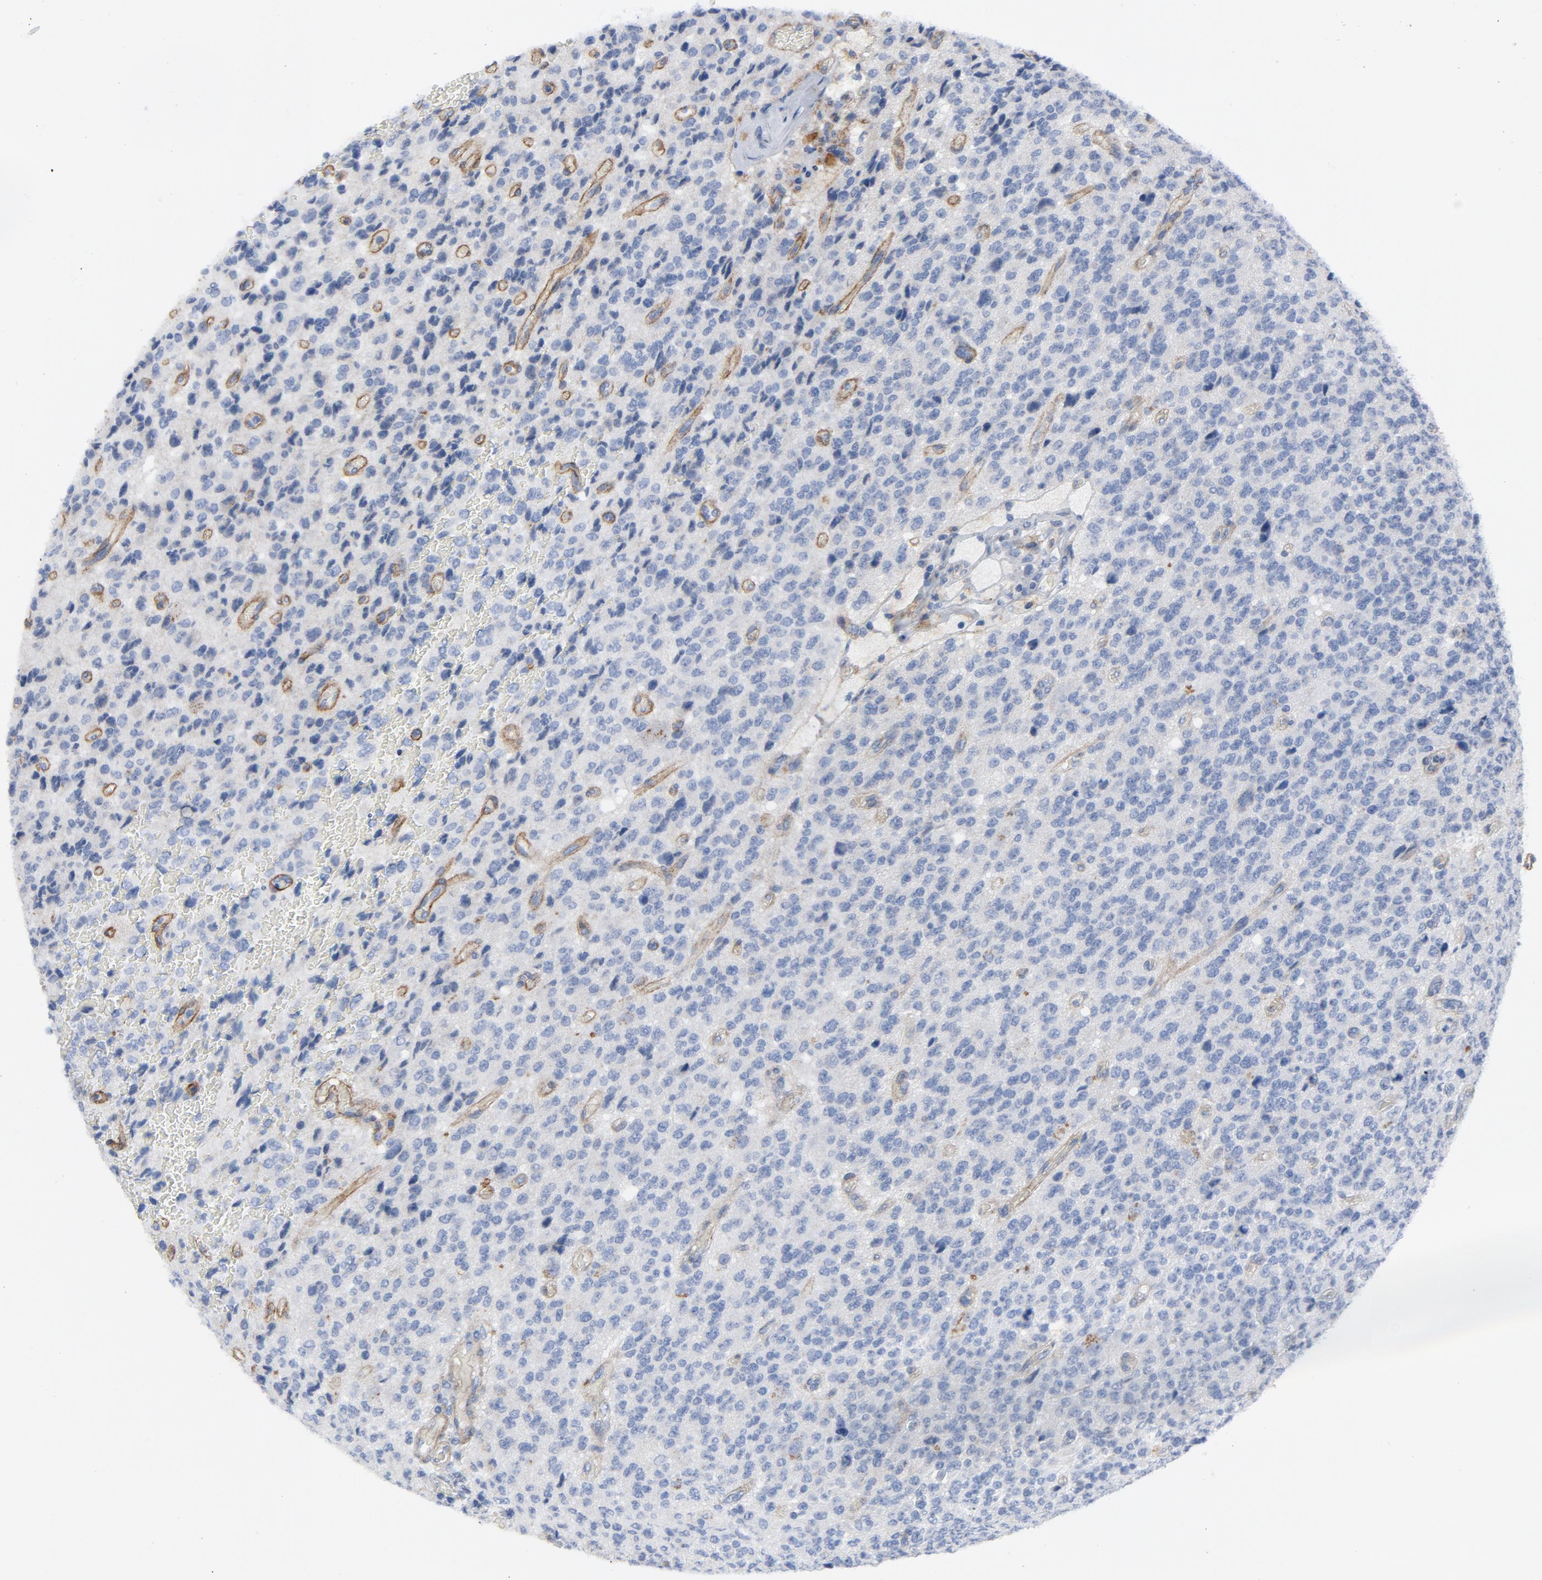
{"staining": {"intensity": "negative", "quantity": "none", "location": "none"}, "tissue": "glioma", "cell_type": "Tumor cells", "image_type": "cancer", "snomed": [{"axis": "morphology", "description": "Glioma, malignant, High grade"}, {"axis": "topography", "description": "pancreas cauda"}], "caption": "Malignant high-grade glioma stained for a protein using IHC displays no staining tumor cells.", "gene": "LAMC1", "patient": {"sex": "male", "age": 60}}